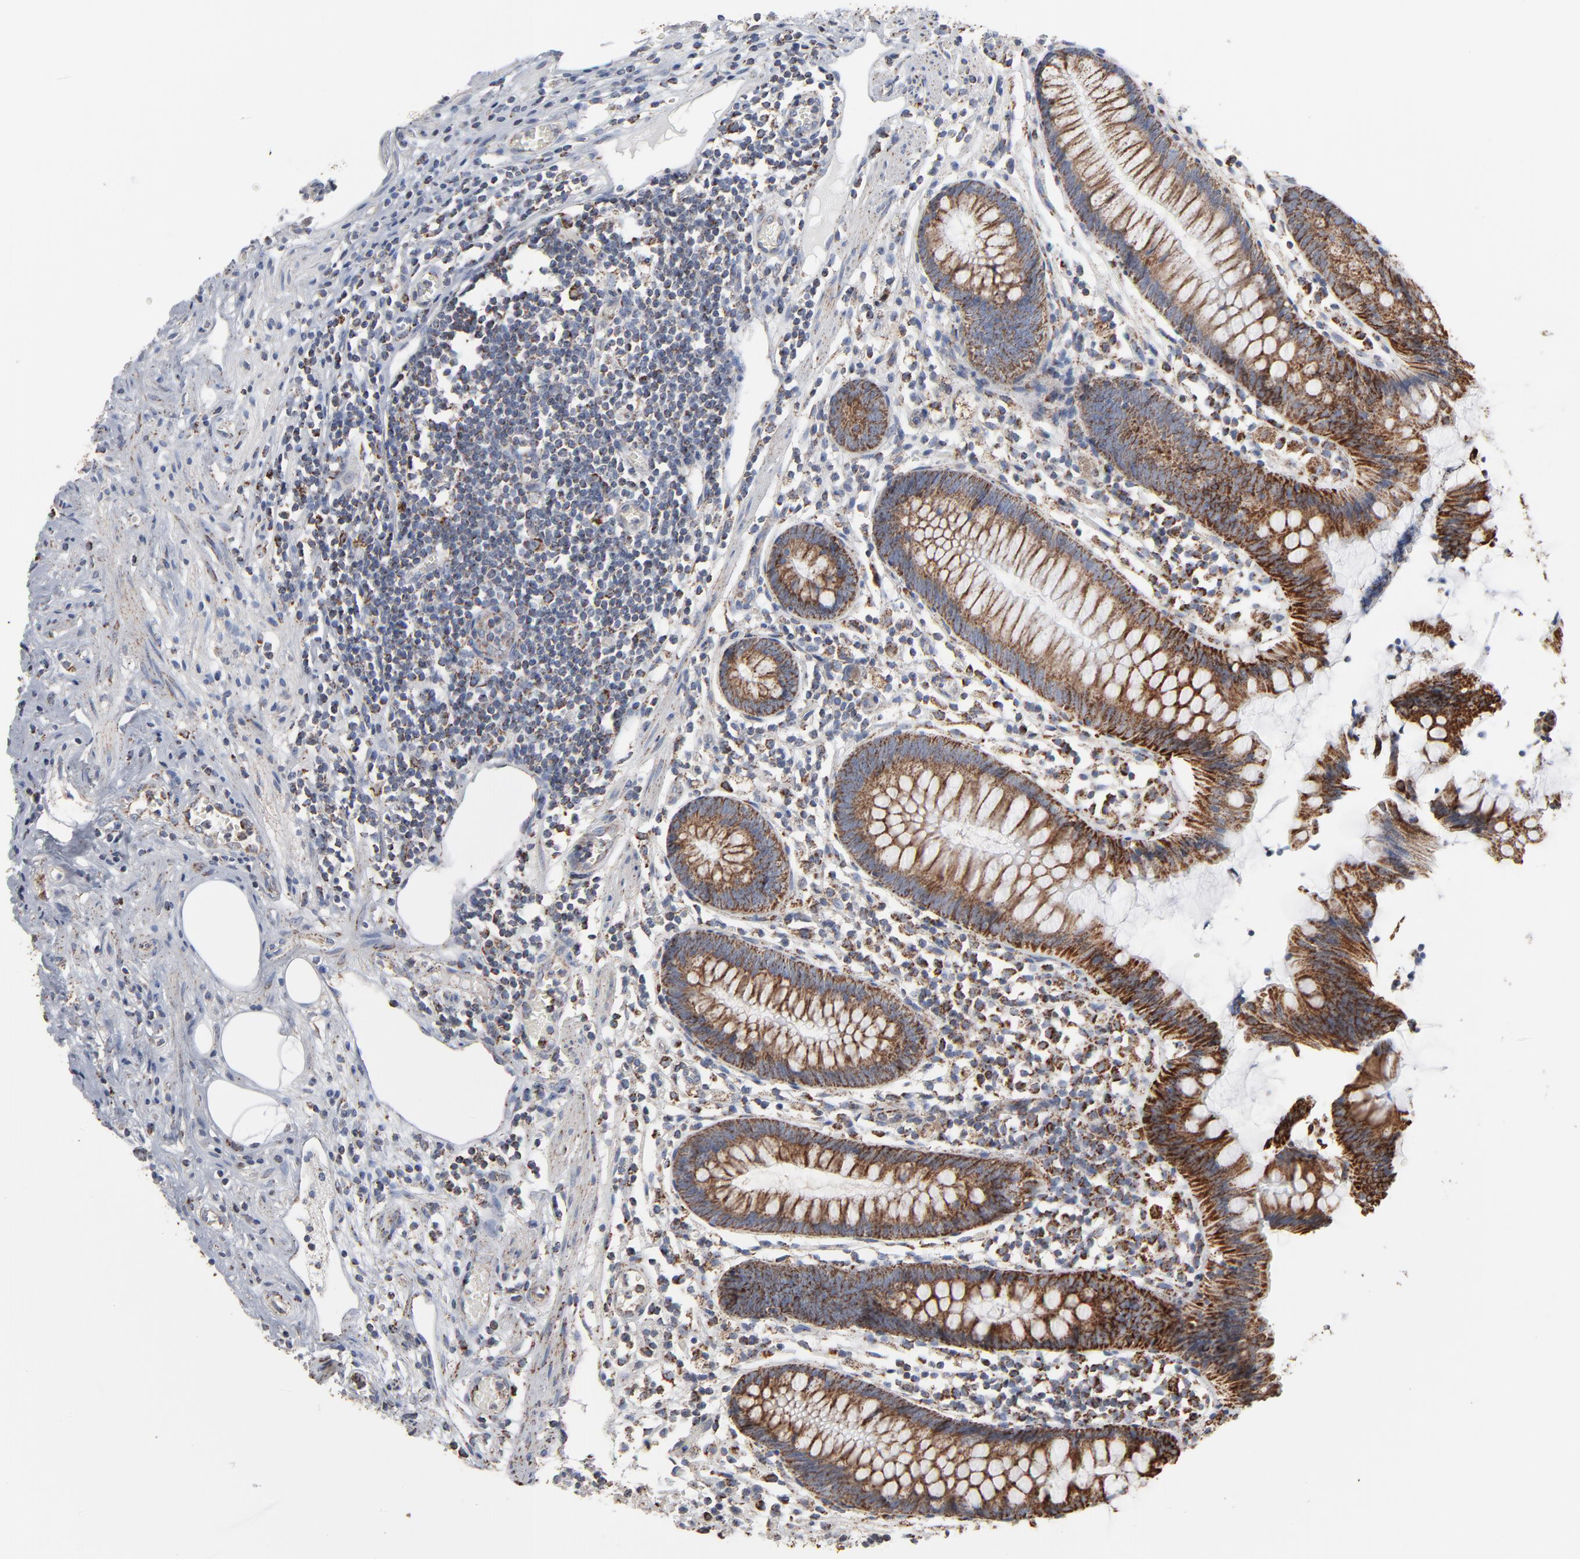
{"staining": {"intensity": "strong", "quantity": ">75%", "location": "cytoplasmic/membranous"}, "tissue": "appendix", "cell_type": "Glandular cells", "image_type": "normal", "snomed": [{"axis": "morphology", "description": "Normal tissue, NOS"}, {"axis": "topography", "description": "Appendix"}], "caption": "Immunohistochemistry staining of benign appendix, which displays high levels of strong cytoplasmic/membranous staining in about >75% of glandular cells indicating strong cytoplasmic/membranous protein expression. The staining was performed using DAB (3,3'-diaminobenzidine) (brown) for protein detection and nuclei were counterstained in hematoxylin (blue).", "gene": "UQCRC1", "patient": {"sex": "male", "age": 38}}